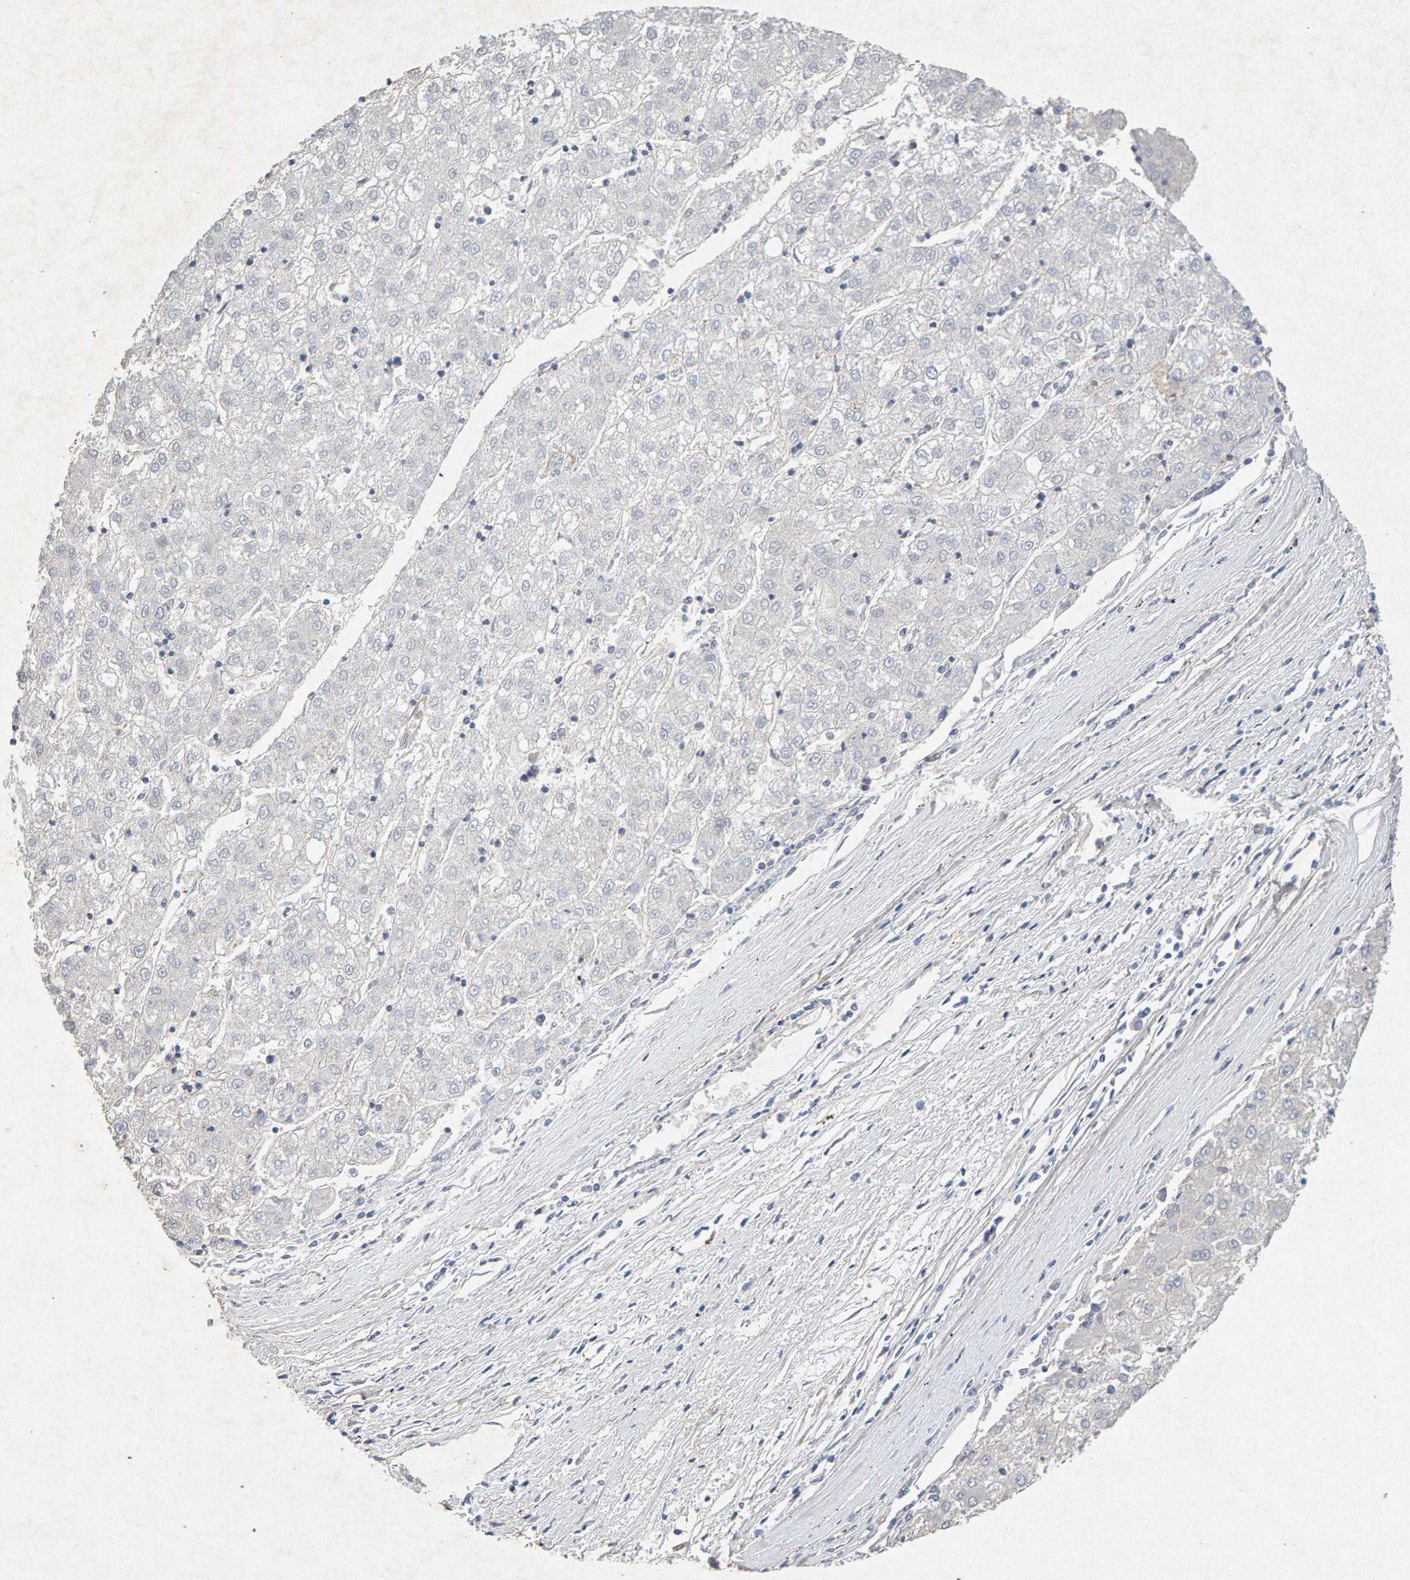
{"staining": {"intensity": "negative", "quantity": "none", "location": "none"}, "tissue": "liver cancer", "cell_type": "Tumor cells", "image_type": "cancer", "snomed": [{"axis": "morphology", "description": "Carcinoma, Hepatocellular, NOS"}, {"axis": "topography", "description": "Liver"}], "caption": "A histopathology image of liver cancer stained for a protein shows no brown staining in tumor cells. The staining was performed using DAB (3,3'-diaminobenzidine) to visualize the protein expression in brown, while the nuclei were stained in blue with hematoxylin (Magnification: 20x).", "gene": "PTPRM", "patient": {"sex": "male", "age": 72}}